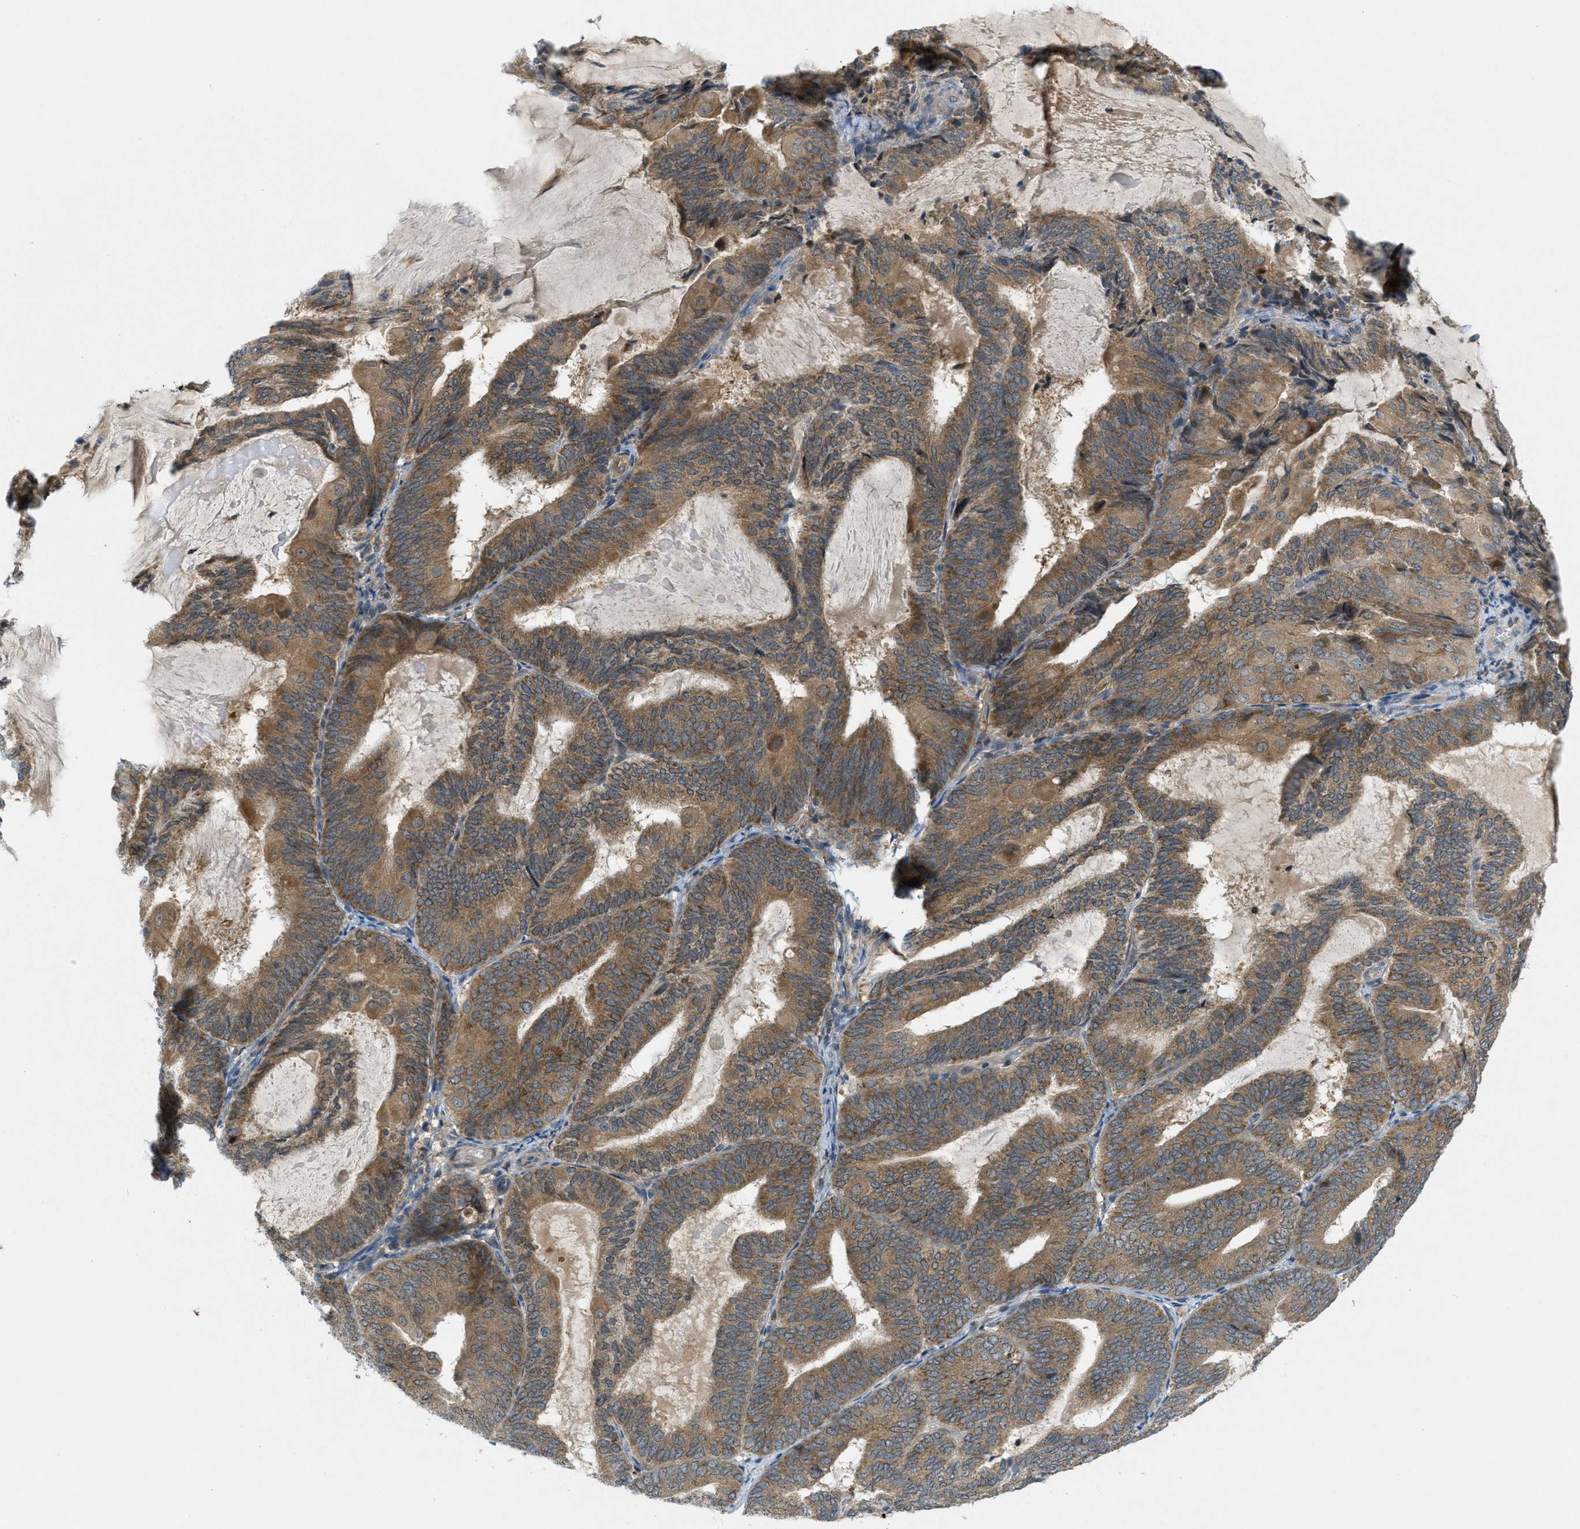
{"staining": {"intensity": "moderate", "quantity": ">75%", "location": "cytoplasmic/membranous"}, "tissue": "endometrial cancer", "cell_type": "Tumor cells", "image_type": "cancer", "snomed": [{"axis": "morphology", "description": "Adenocarcinoma, NOS"}, {"axis": "topography", "description": "Endometrium"}], "caption": "High-magnification brightfield microscopy of endometrial cancer stained with DAB (3,3'-diaminobenzidine) (brown) and counterstained with hematoxylin (blue). tumor cells exhibit moderate cytoplasmic/membranous expression is seen in about>75% of cells.", "gene": "SIGMAR1", "patient": {"sex": "female", "age": 81}}